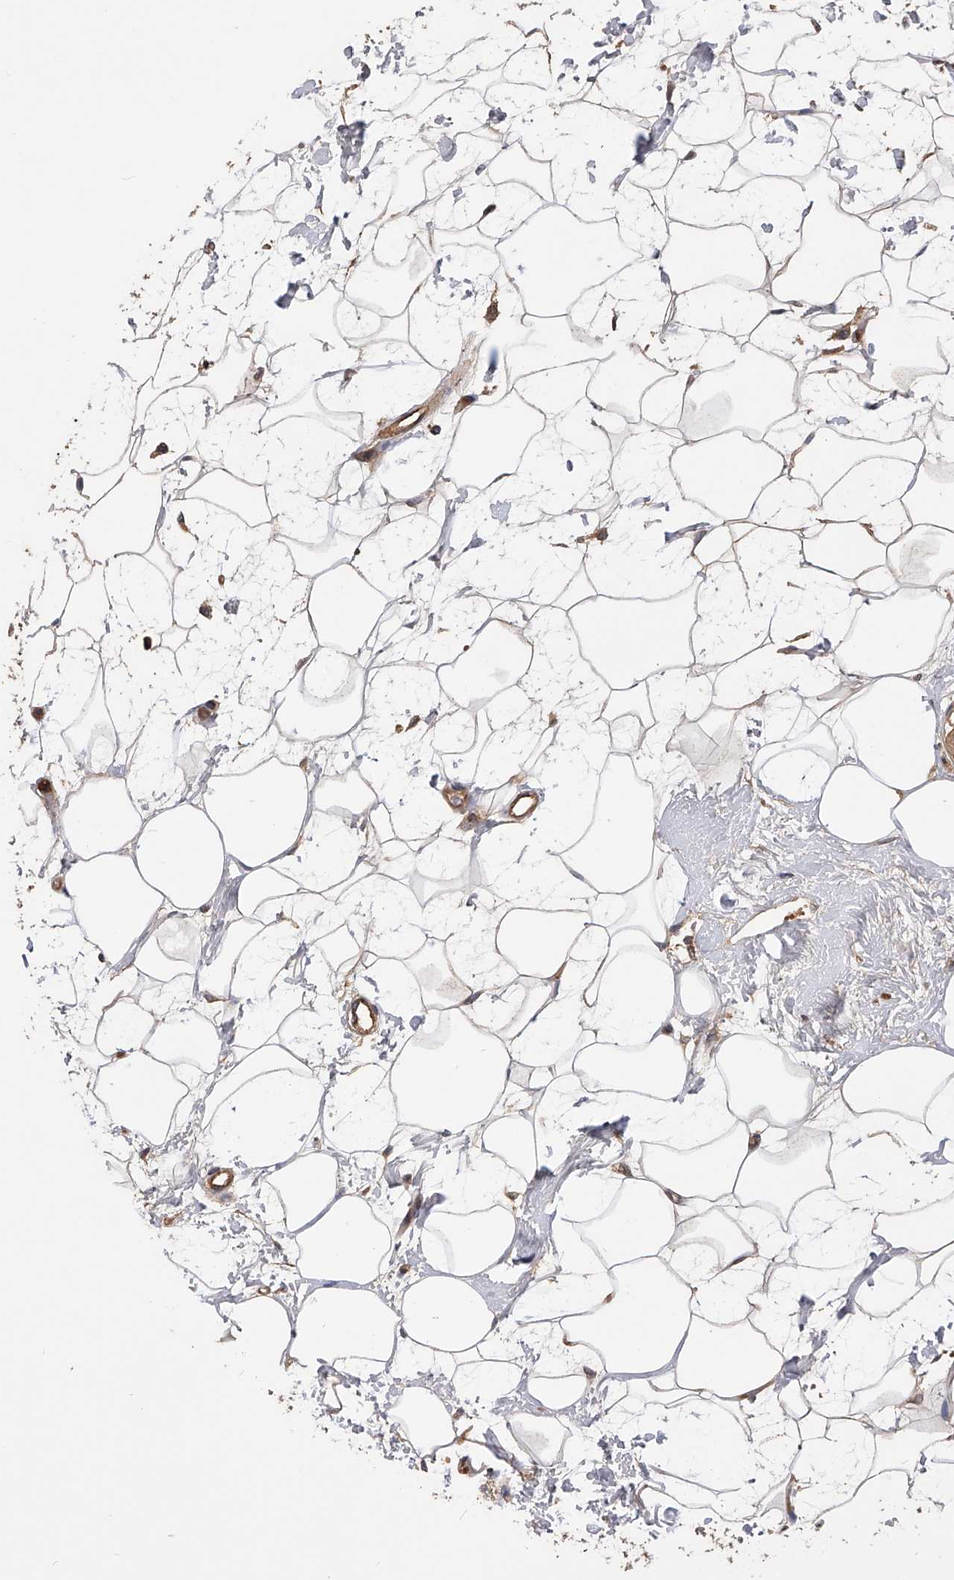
{"staining": {"intensity": "moderate", "quantity": ">75%", "location": "cytoplasmic/membranous"}, "tissue": "breast cancer", "cell_type": "Tumor cells", "image_type": "cancer", "snomed": [{"axis": "morphology", "description": "Normal tissue, NOS"}, {"axis": "morphology", "description": "Duct carcinoma"}, {"axis": "topography", "description": "Breast"}], "caption": "High-power microscopy captured an immunohistochemistry image of breast cancer, revealing moderate cytoplasmic/membranous staining in about >75% of tumor cells. (DAB IHC, brown staining for protein, blue staining for nuclei).", "gene": "CUL7", "patient": {"sex": "female", "age": 39}}